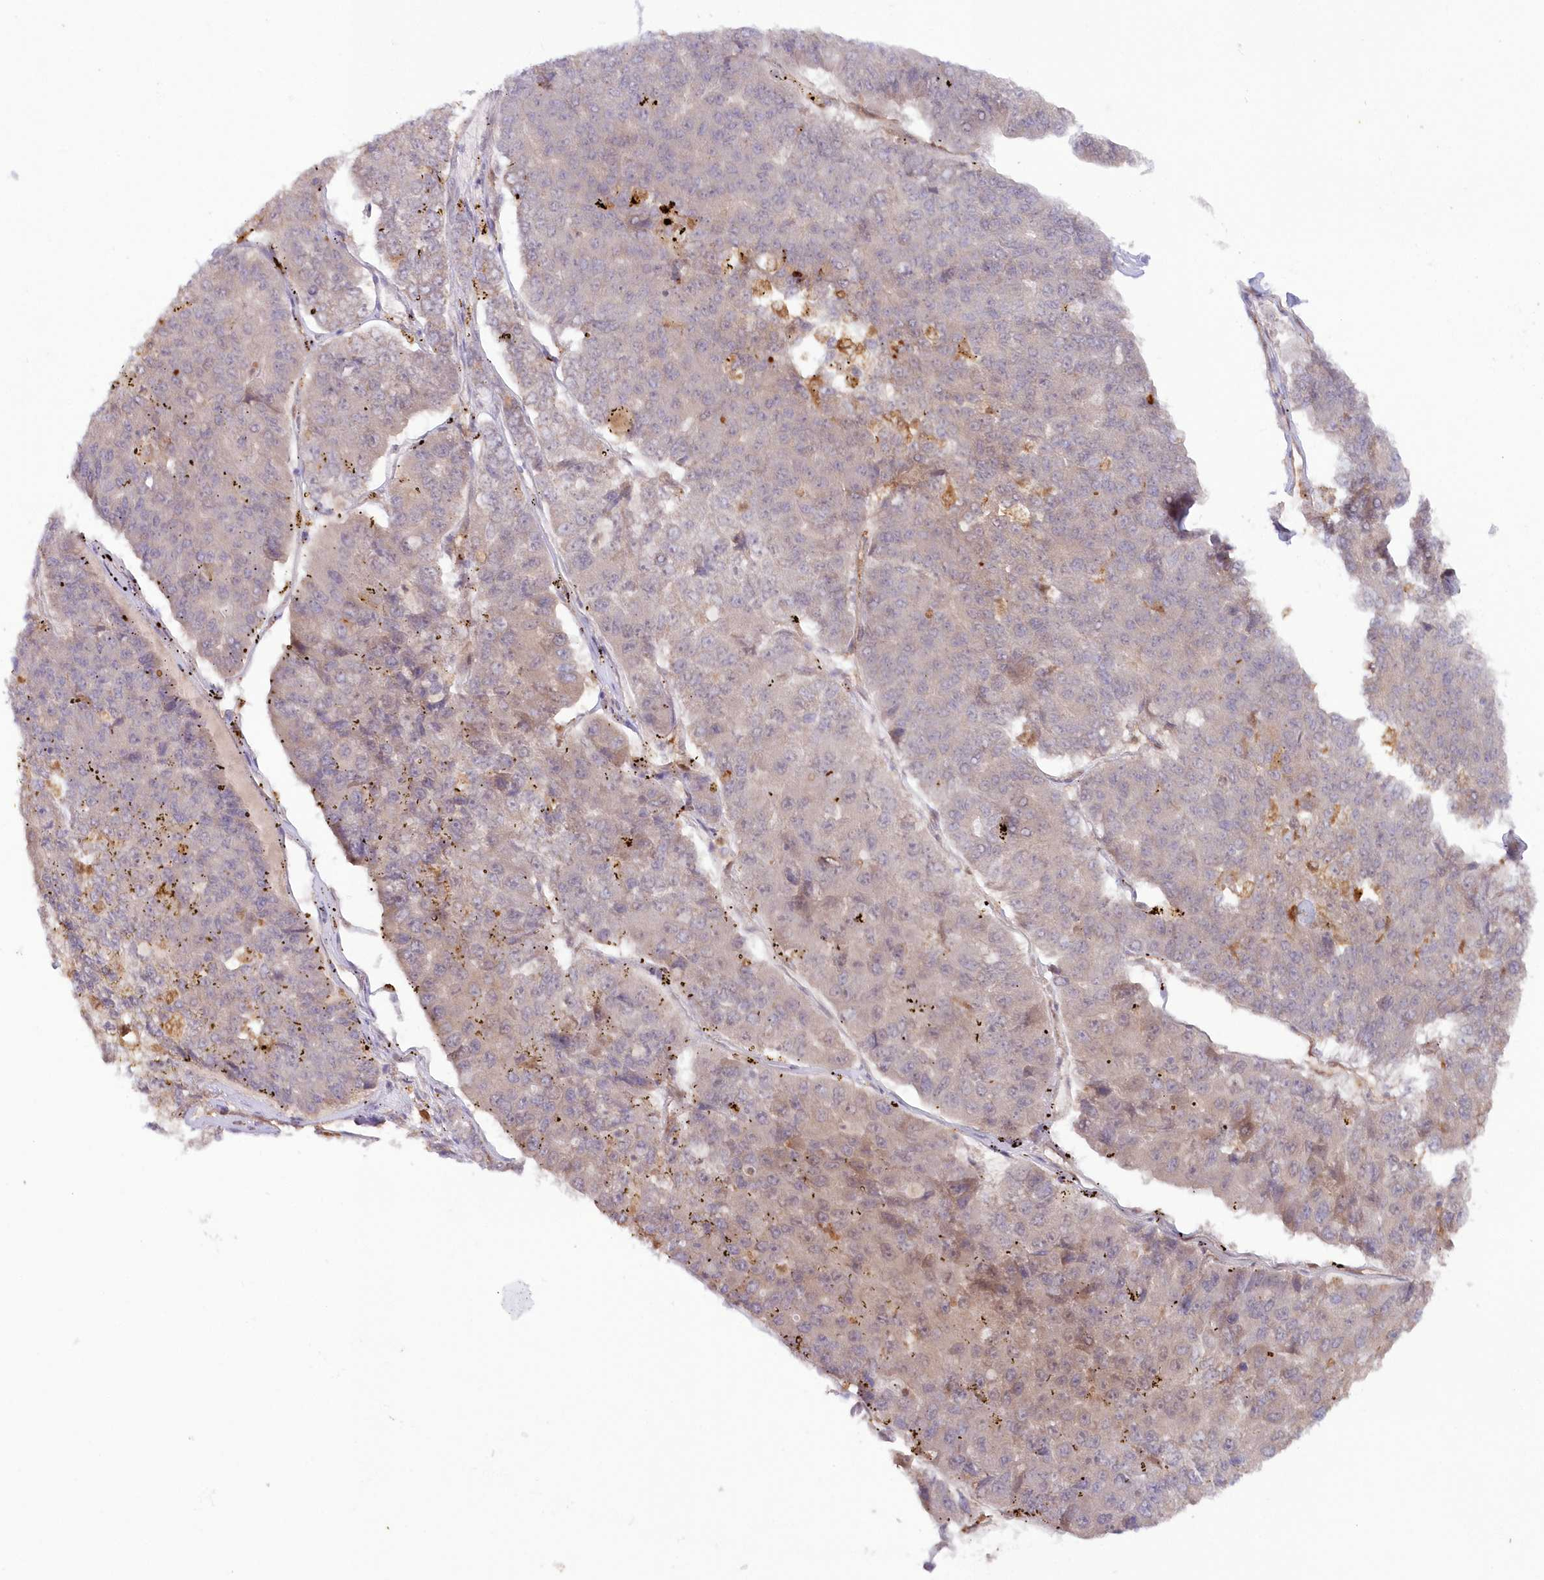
{"staining": {"intensity": "weak", "quantity": "25%-75%", "location": "cytoplasmic/membranous"}, "tissue": "pancreatic cancer", "cell_type": "Tumor cells", "image_type": "cancer", "snomed": [{"axis": "morphology", "description": "Adenocarcinoma, NOS"}, {"axis": "topography", "description": "Pancreas"}], "caption": "Immunohistochemical staining of human pancreatic adenocarcinoma demonstrates weak cytoplasmic/membranous protein expression in approximately 25%-75% of tumor cells. (Stains: DAB (3,3'-diaminobenzidine) in brown, nuclei in blue, Microscopy: brightfield microscopy at high magnification).", "gene": "GBE1", "patient": {"sex": "male", "age": 50}}